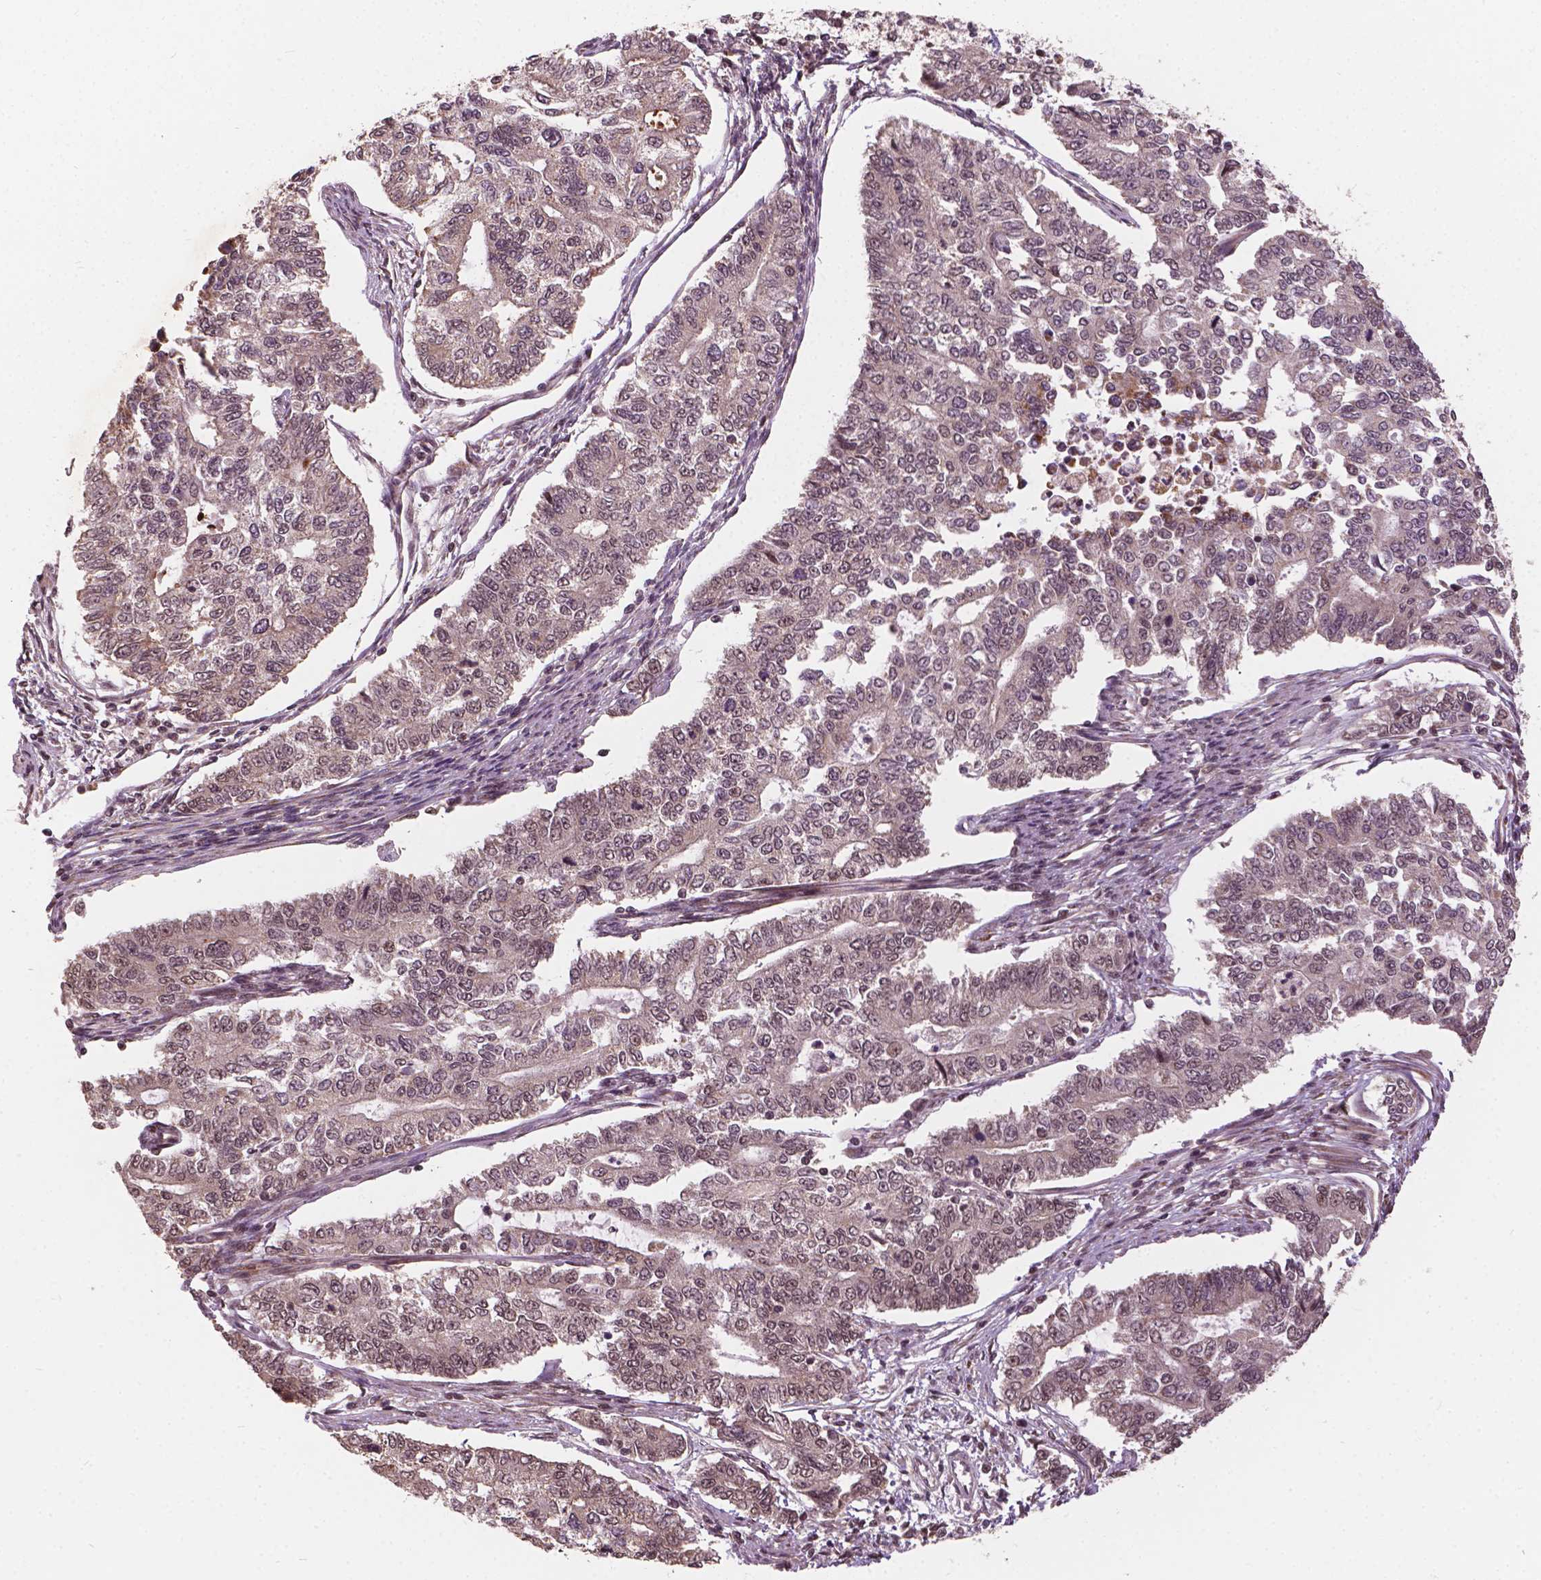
{"staining": {"intensity": "weak", "quantity": ">75%", "location": "cytoplasmic/membranous,nuclear"}, "tissue": "endometrial cancer", "cell_type": "Tumor cells", "image_type": "cancer", "snomed": [{"axis": "morphology", "description": "Adenocarcinoma, NOS"}, {"axis": "topography", "description": "Uterus"}], "caption": "The micrograph demonstrates staining of endometrial cancer, revealing weak cytoplasmic/membranous and nuclear protein staining (brown color) within tumor cells.", "gene": "GPS2", "patient": {"sex": "female", "age": 59}}